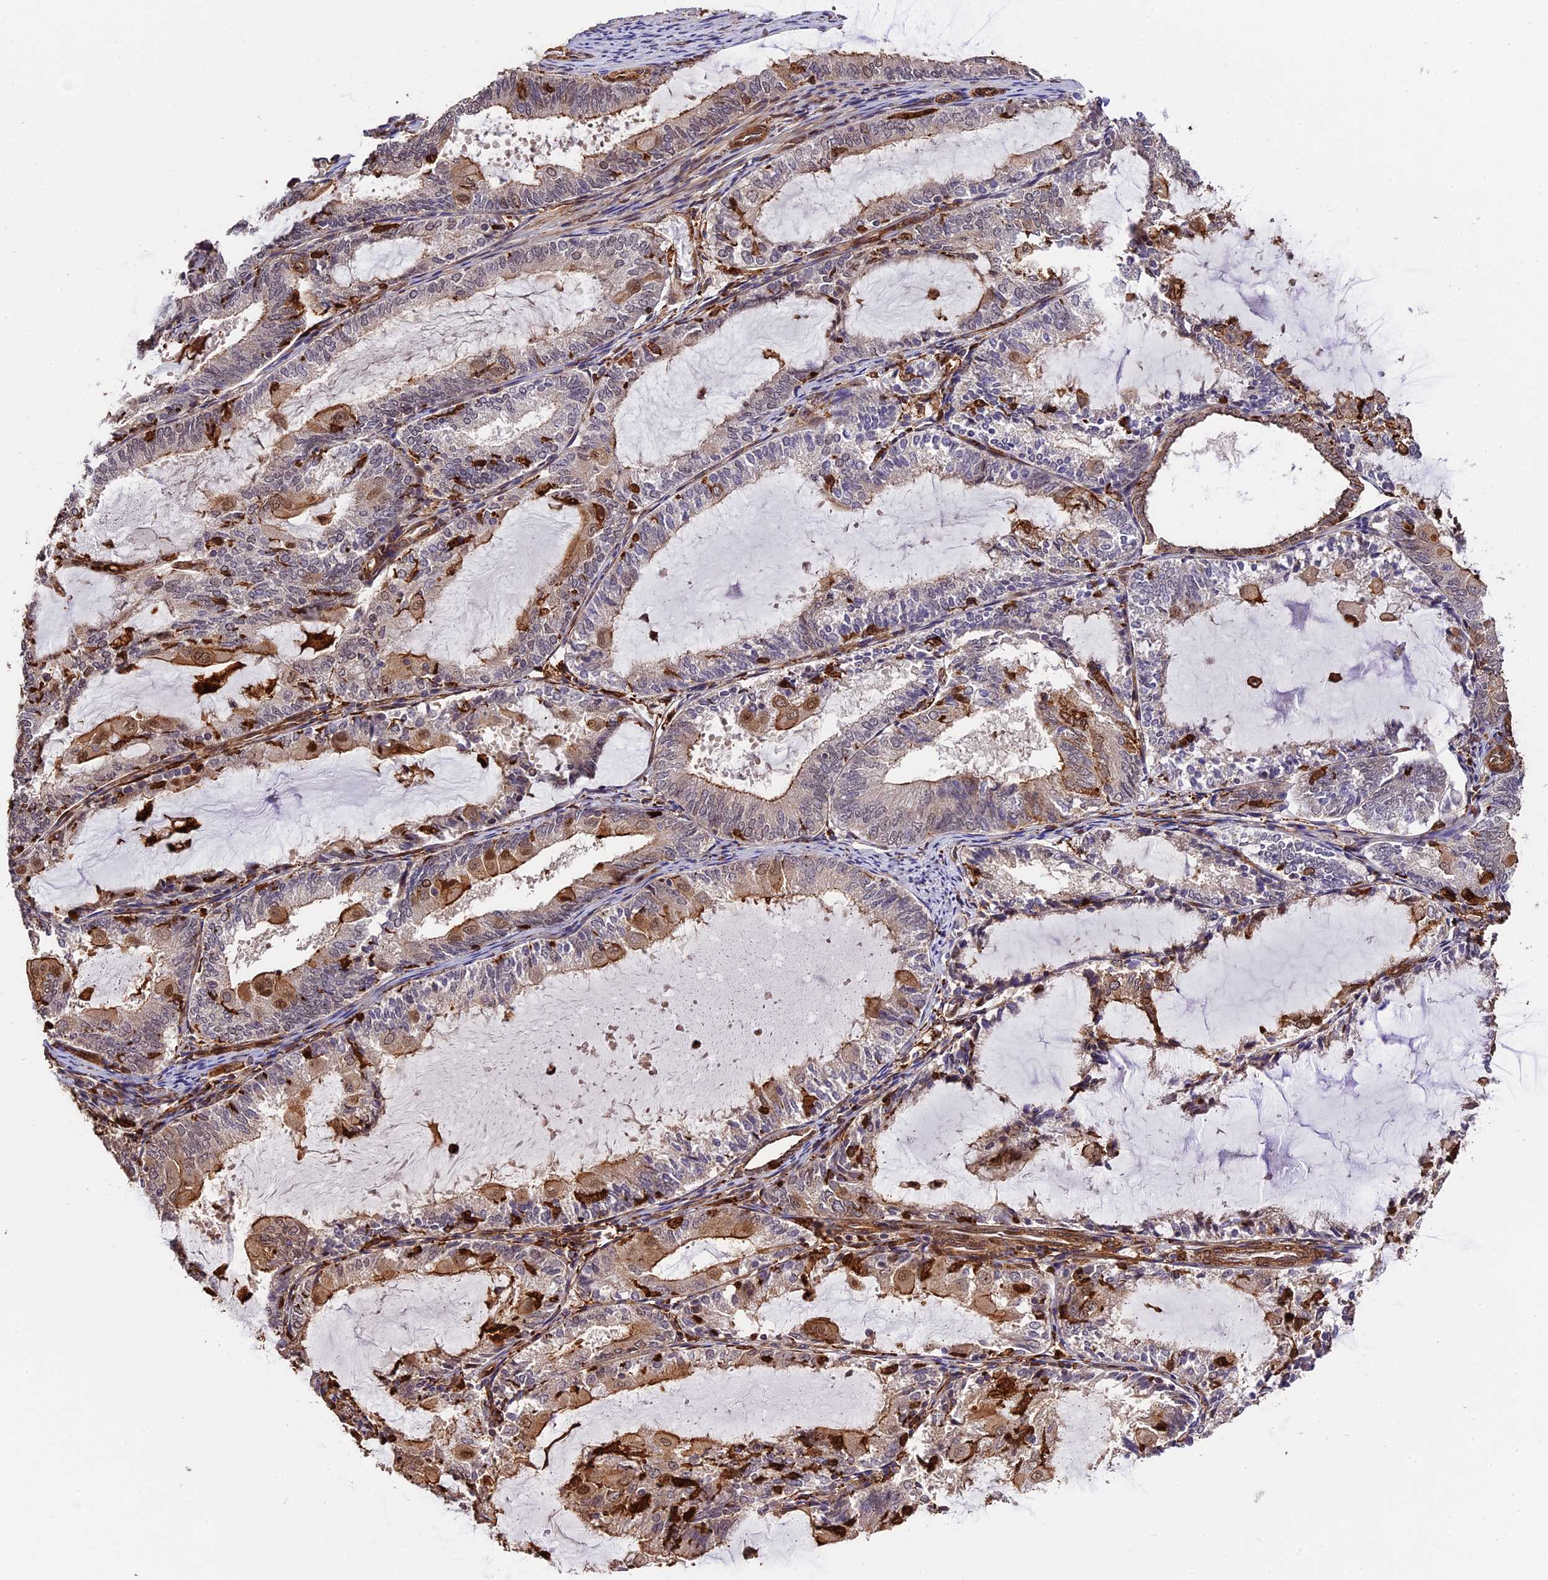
{"staining": {"intensity": "strong", "quantity": "25%-75%", "location": "cytoplasmic/membranous"}, "tissue": "endometrial cancer", "cell_type": "Tumor cells", "image_type": "cancer", "snomed": [{"axis": "morphology", "description": "Adenocarcinoma, NOS"}, {"axis": "topography", "description": "Endometrium"}], "caption": "Immunohistochemistry photomicrograph of neoplastic tissue: human endometrial adenocarcinoma stained using immunohistochemistry (IHC) demonstrates high levels of strong protein expression localized specifically in the cytoplasmic/membranous of tumor cells, appearing as a cytoplasmic/membranous brown color.", "gene": "HERPUD1", "patient": {"sex": "female", "age": 81}}